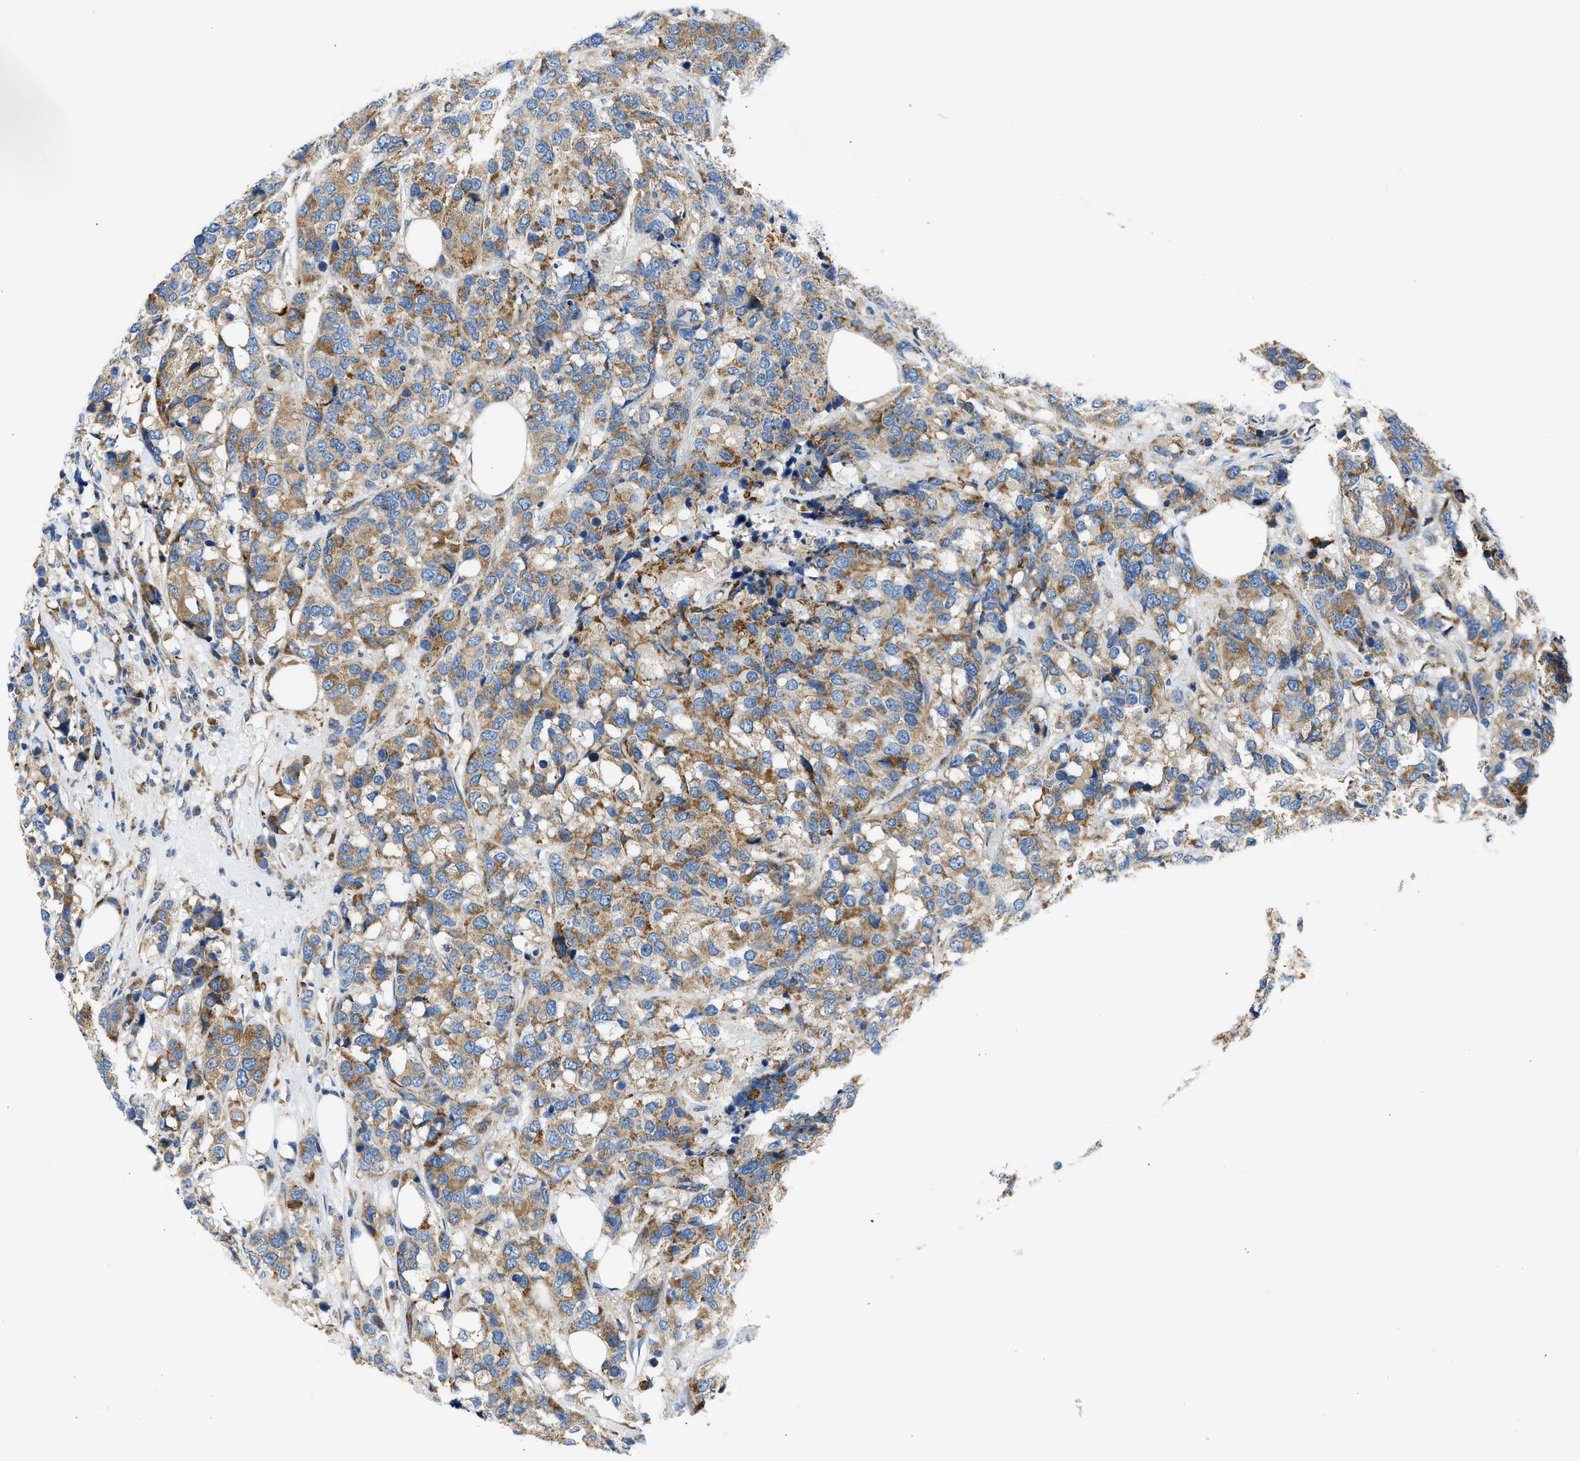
{"staining": {"intensity": "moderate", "quantity": ">75%", "location": "cytoplasmic/membranous"}, "tissue": "breast cancer", "cell_type": "Tumor cells", "image_type": "cancer", "snomed": [{"axis": "morphology", "description": "Lobular carcinoma"}, {"axis": "topography", "description": "Breast"}], "caption": "Human breast cancer (lobular carcinoma) stained for a protein (brown) displays moderate cytoplasmic/membranous positive staining in approximately >75% of tumor cells.", "gene": "CAMKK2", "patient": {"sex": "female", "age": 59}}